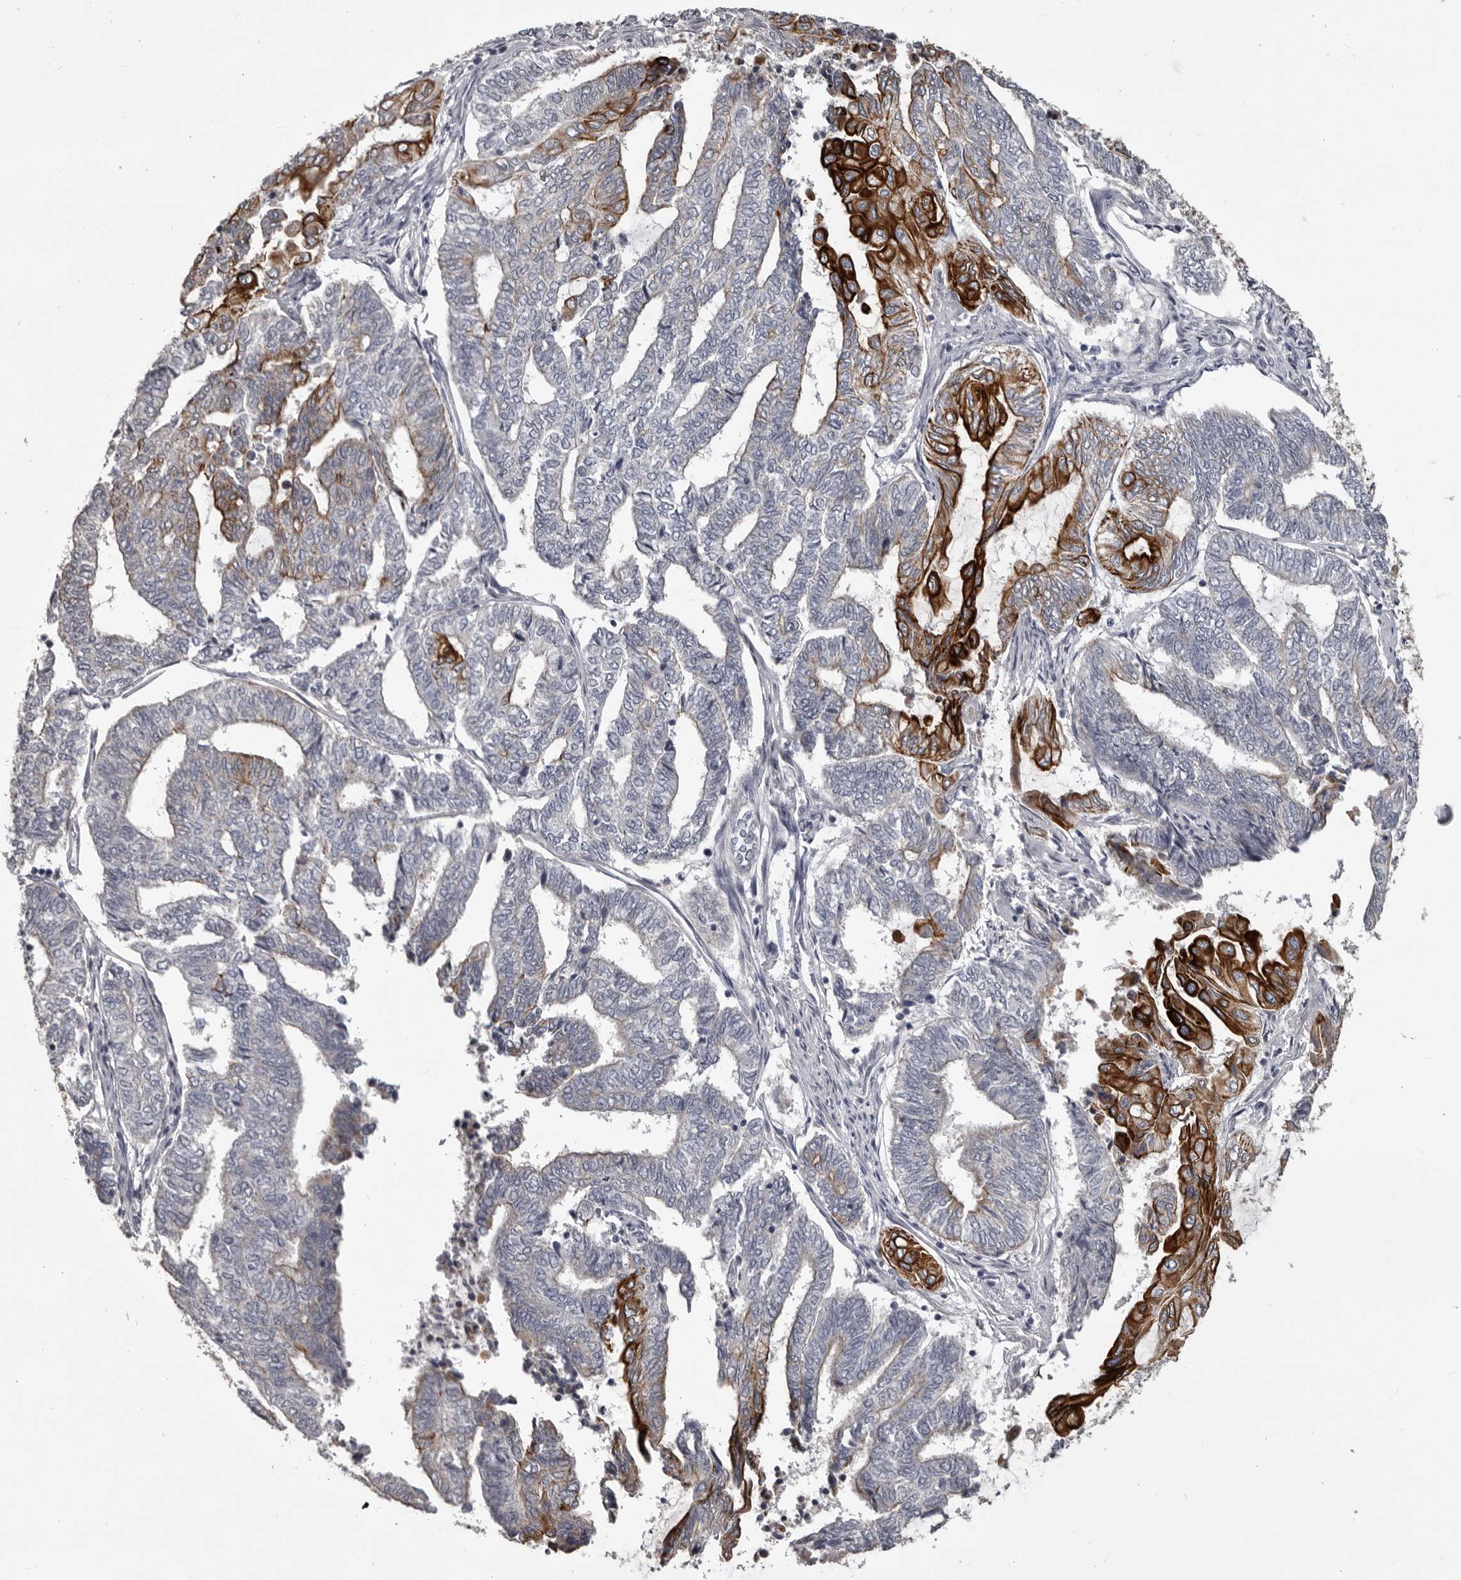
{"staining": {"intensity": "strong", "quantity": "25%-75%", "location": "cytoplasmic/membranous"}, "tissue": "endometrial cancer", "cell_type": "Tumor cells", "image_type": "cancer", "snomed": [{"axis": "morphology", "description": "Adenocarcinoma, NOS"}, {"axis": "topography", "description": "Uterus"}, {"axis": "topography", "description": "Endometrium"}], "caption": "The micrograph displays staining of adenocarcinoma (endometrial), revealing strong cytoplasmic/membranous protein expression (brown color) within tumor cells. The protein is stained brown, and the nuclei are stained in blue (DAB IHC with brightfield microscopy, high magnification).", "gene": "LPAR6", "patient": {"sex": "female", "age": 70}}